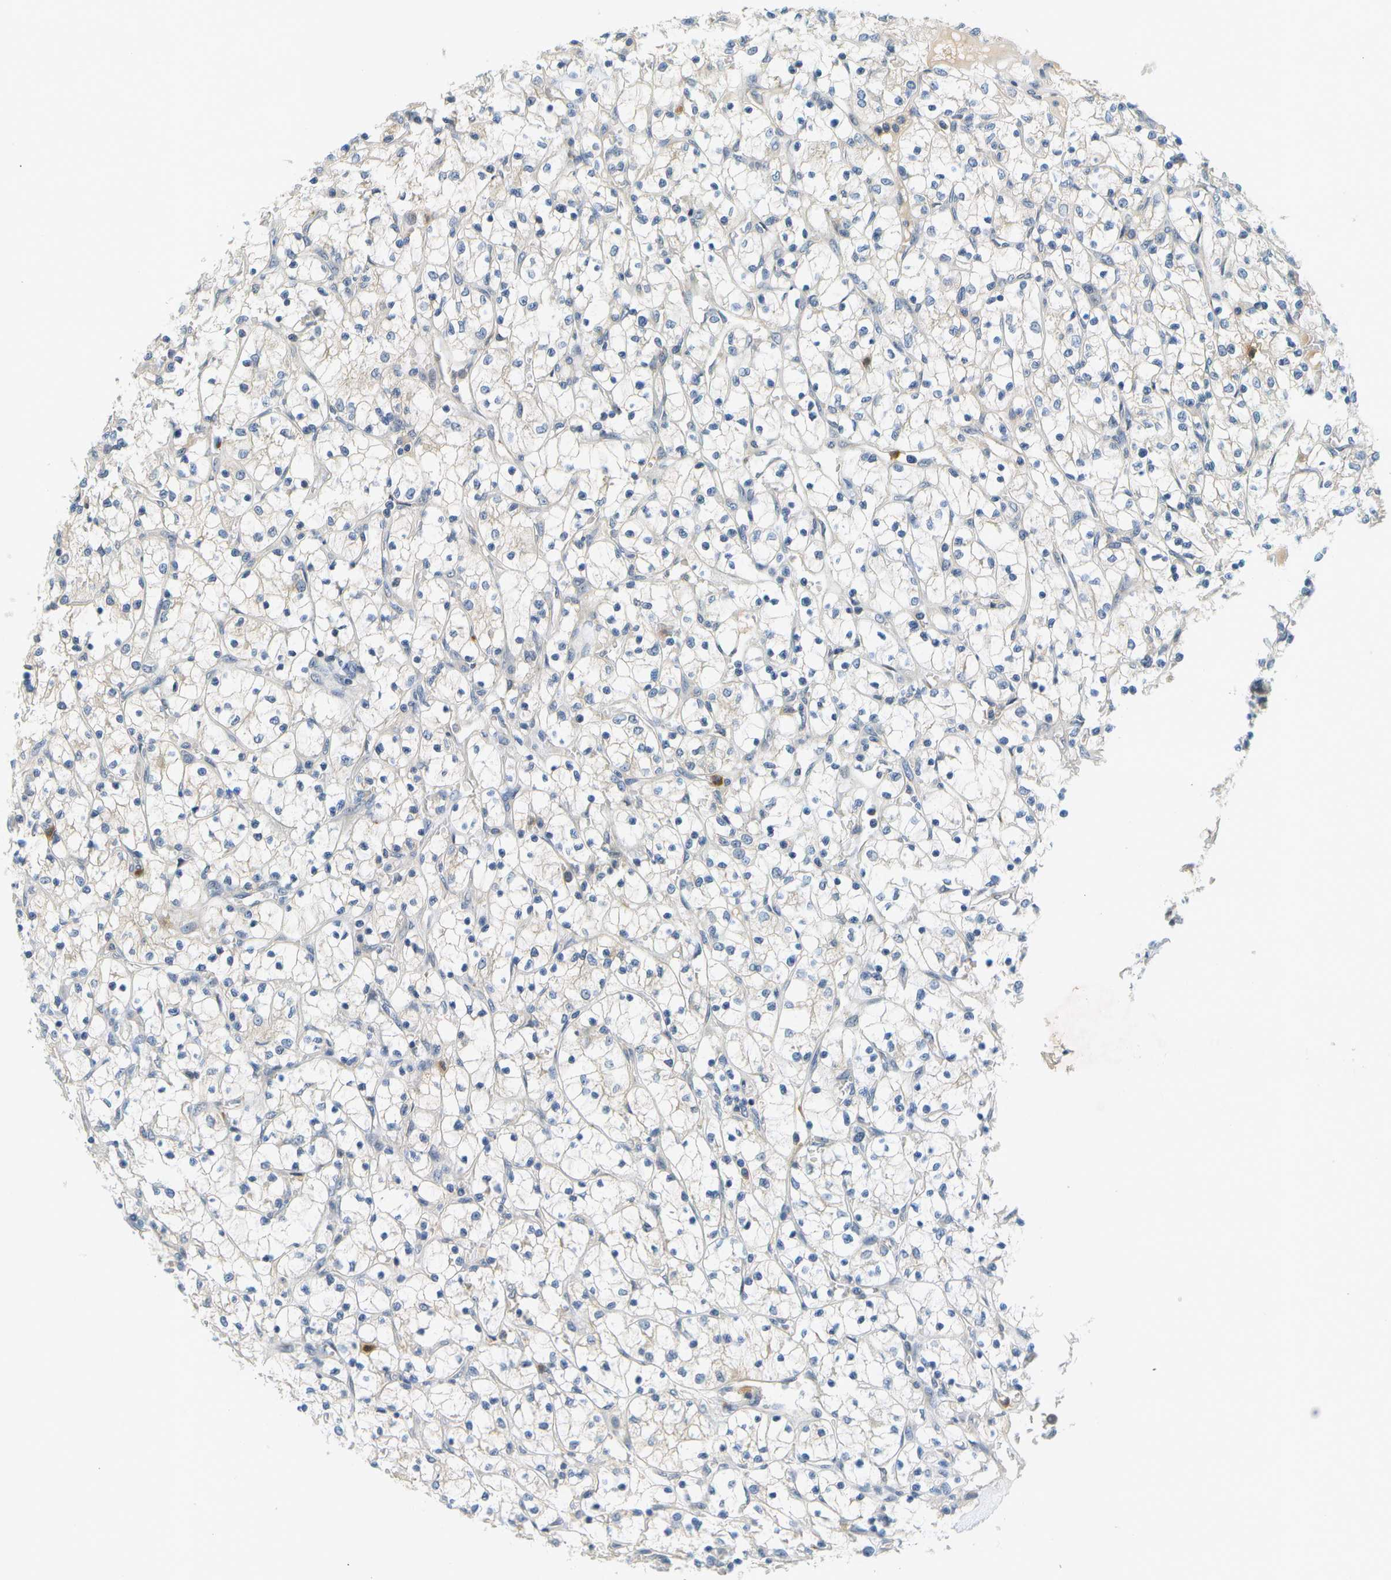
{"staining": {"intensity": "weak", "quantity": "<25%", "location": "cytoplasmic/membranous"}, "tissue": "renal cancer", "cell_type": "Tumor cells", "image_type": "cancer", "snomed": [{"axis": "morphology", "description": "Adenocarcinoma, NOS"}, {"axis": "topography", "description": "Kidney"}], "caption": "This is an immunohistochemistry (IHC) histopathology image of renal cancer. There is no staining in tumor cells.", "gene": "RASGRP2", "patient": {"sex": "female", "age": 69}}